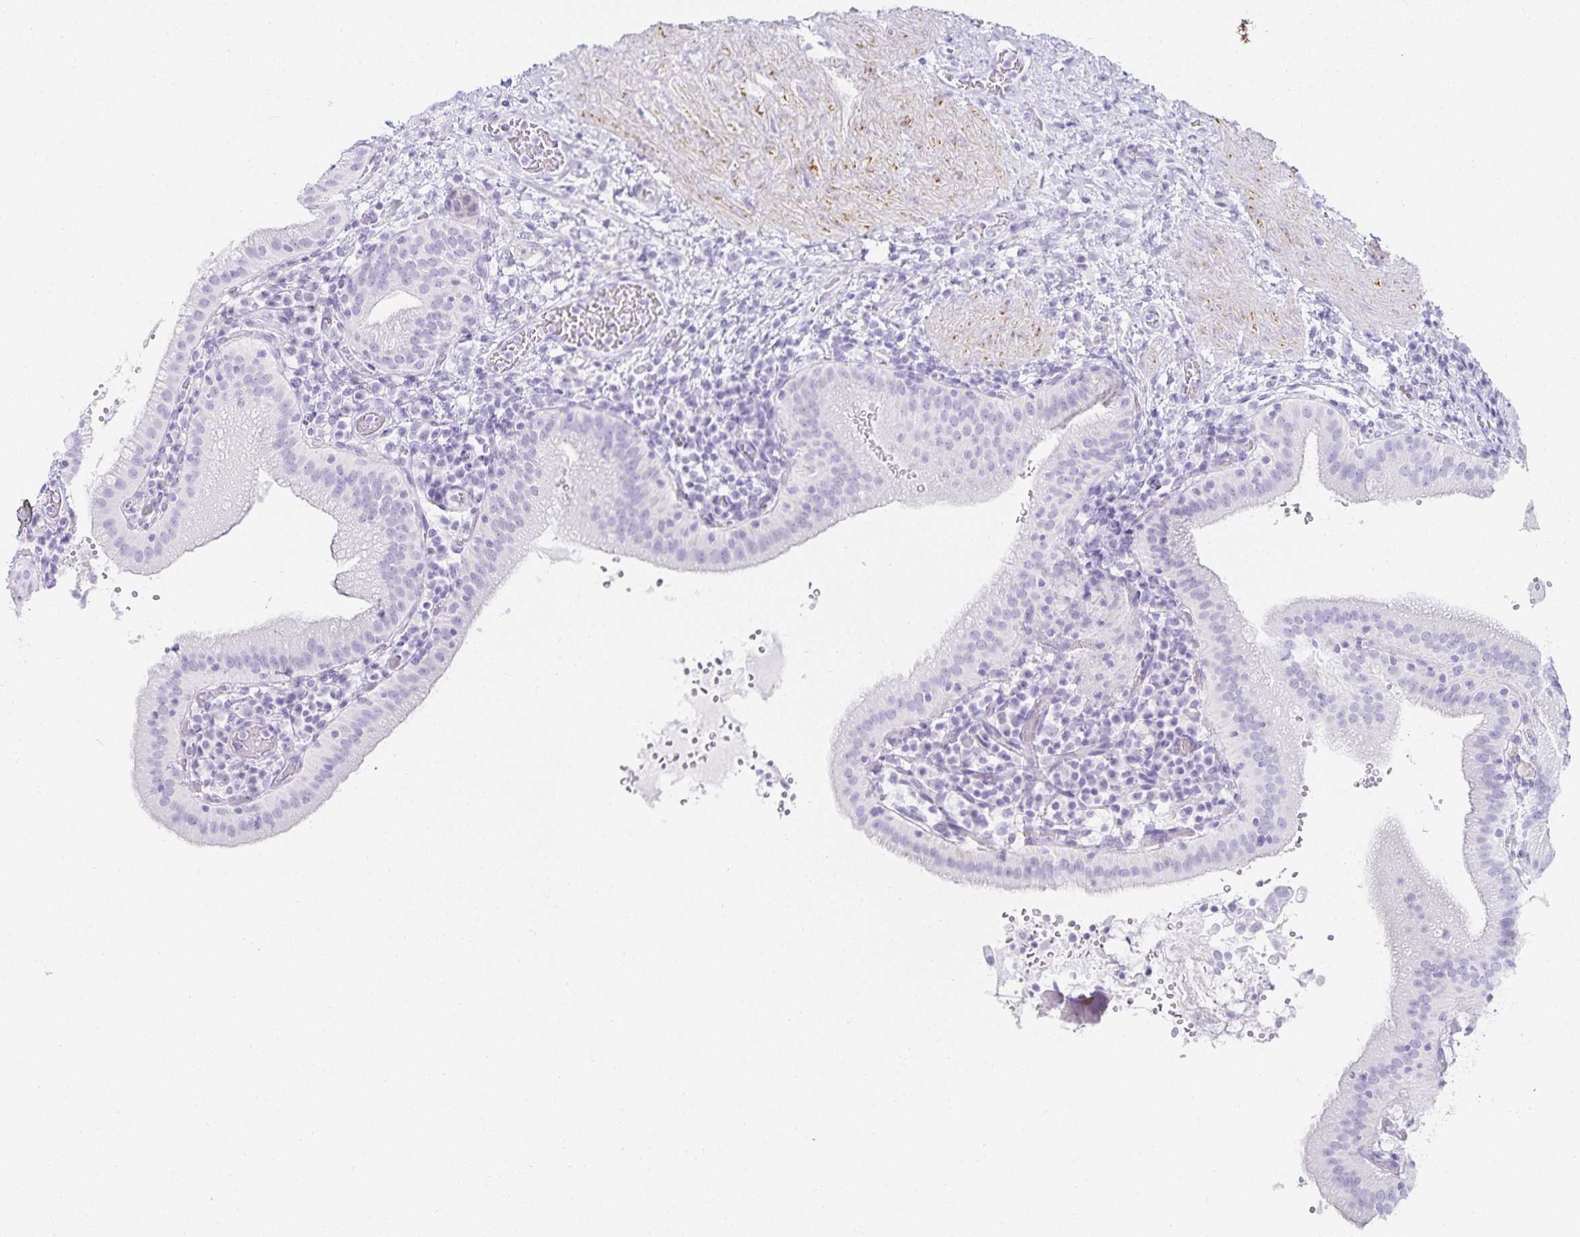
{"staining": {"intensity": "moderate", "quantity": "<25%", "location": "cytoplasmic/membranous"}, "tissue": "gallbladder", "cell_type": "Glandular cells", "image_type": "normal", "snomed": [{"axis": "morphology", "description": "Normal tissue, NOS"}, {"axis": "topography", "description": "Gallbladder"}], "caption": "A brown stain highlights moderate cytoplasmic/membranous positivity of a protein in glandular cells of normal gallbladder. Ihc stains the protein in brown and the nuclei are stained blue.", "gene": "GP2", "patient": {"sex": "male", "age": 26}}